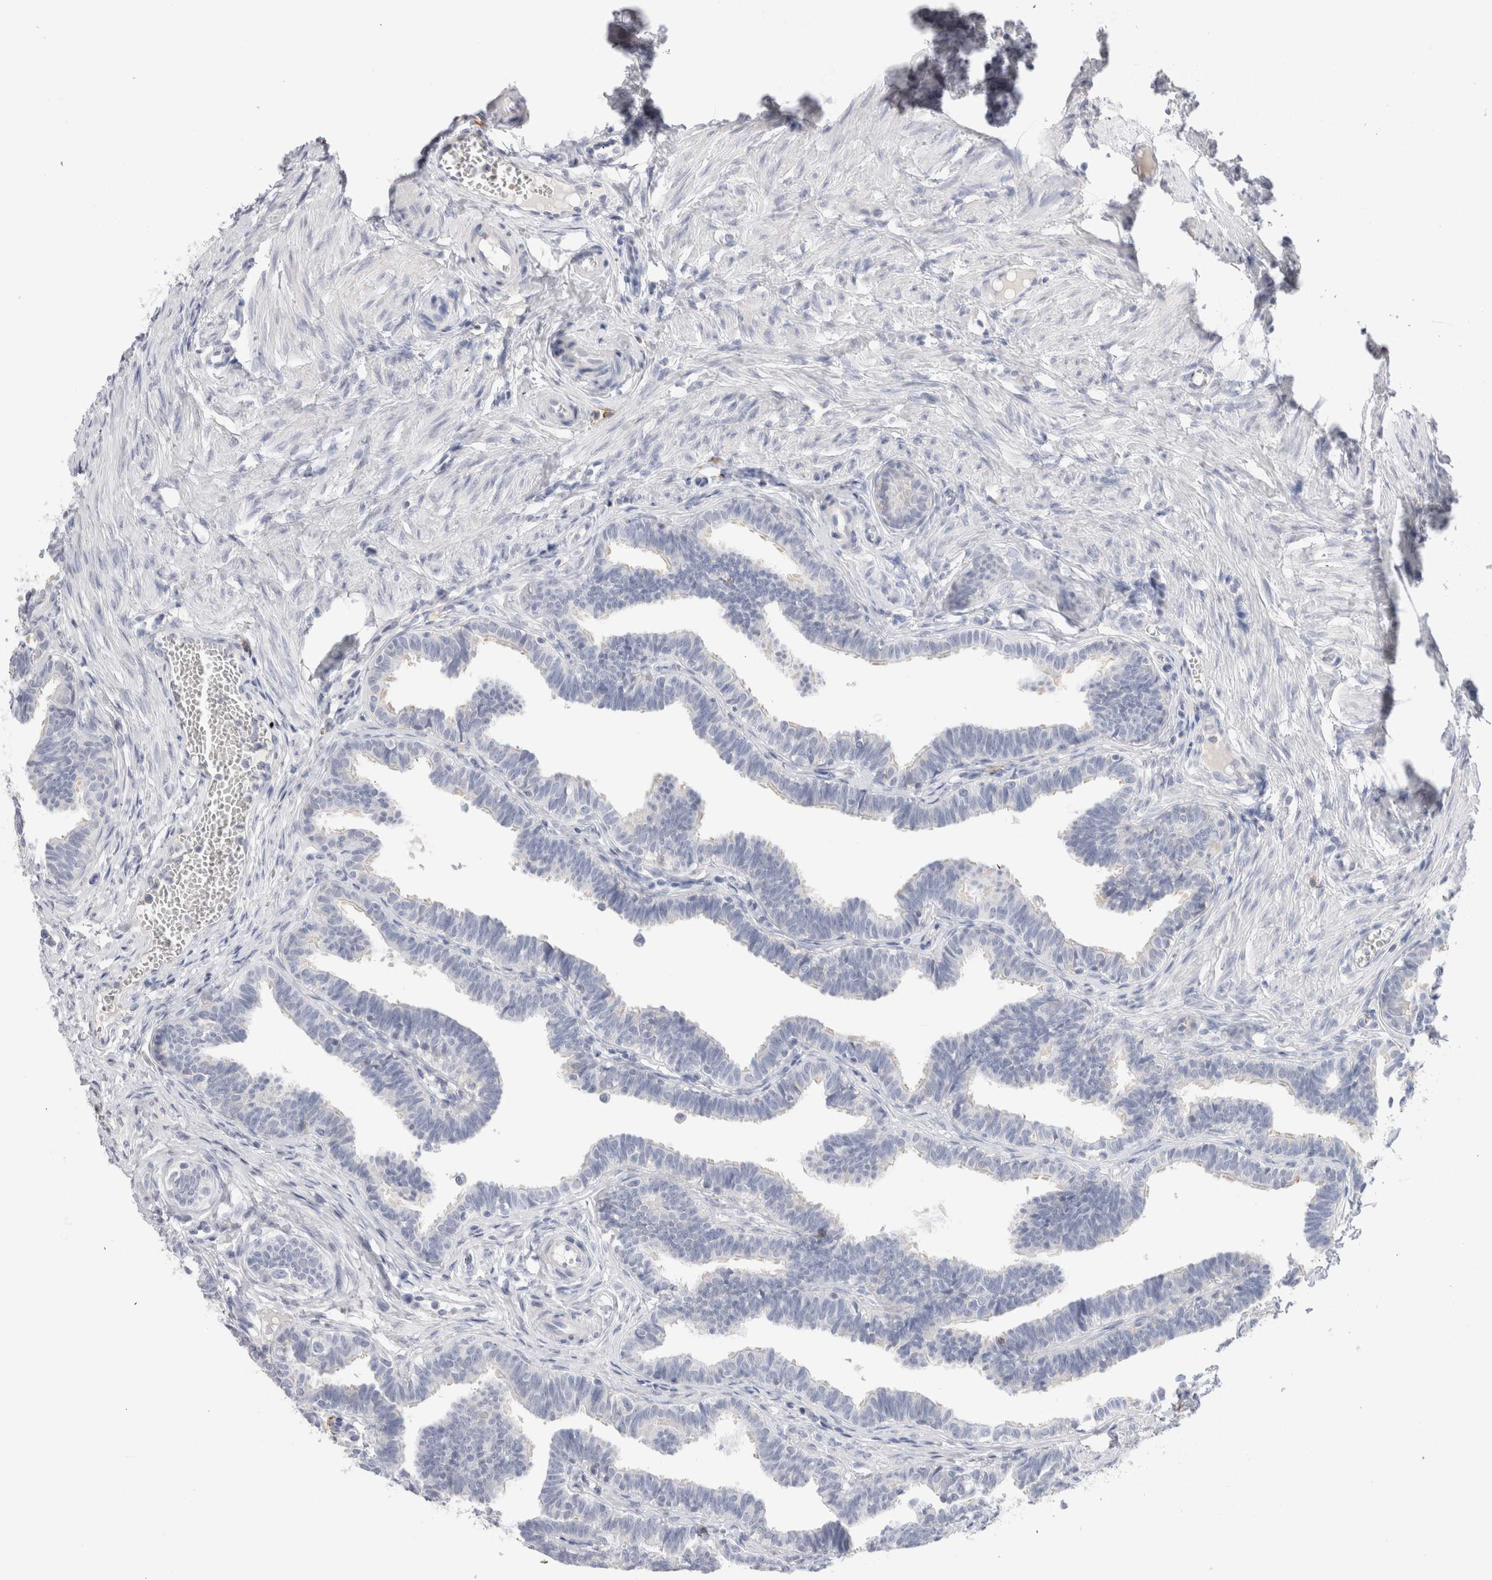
{"staining": {"intensity": "negative", "quantity": "none", "location": "none"}, "tissue": "fallopian tube", "cell_type": "Glandular cells", "image_type": "normal", "snomed": [{"axis": "morphology", "description": "Normal tissue, NOS"}, {"axis": "topography", "description": "Fallopian tube"}, {"axis": "topography", "description": "Ovary"}], "caption": "Immunohistochemical staining of unremarkable human fallopian tube reveals no significant expression in glandular cells.", "gene": "CD38", "patient": {"sex": "female", "age": 23}}